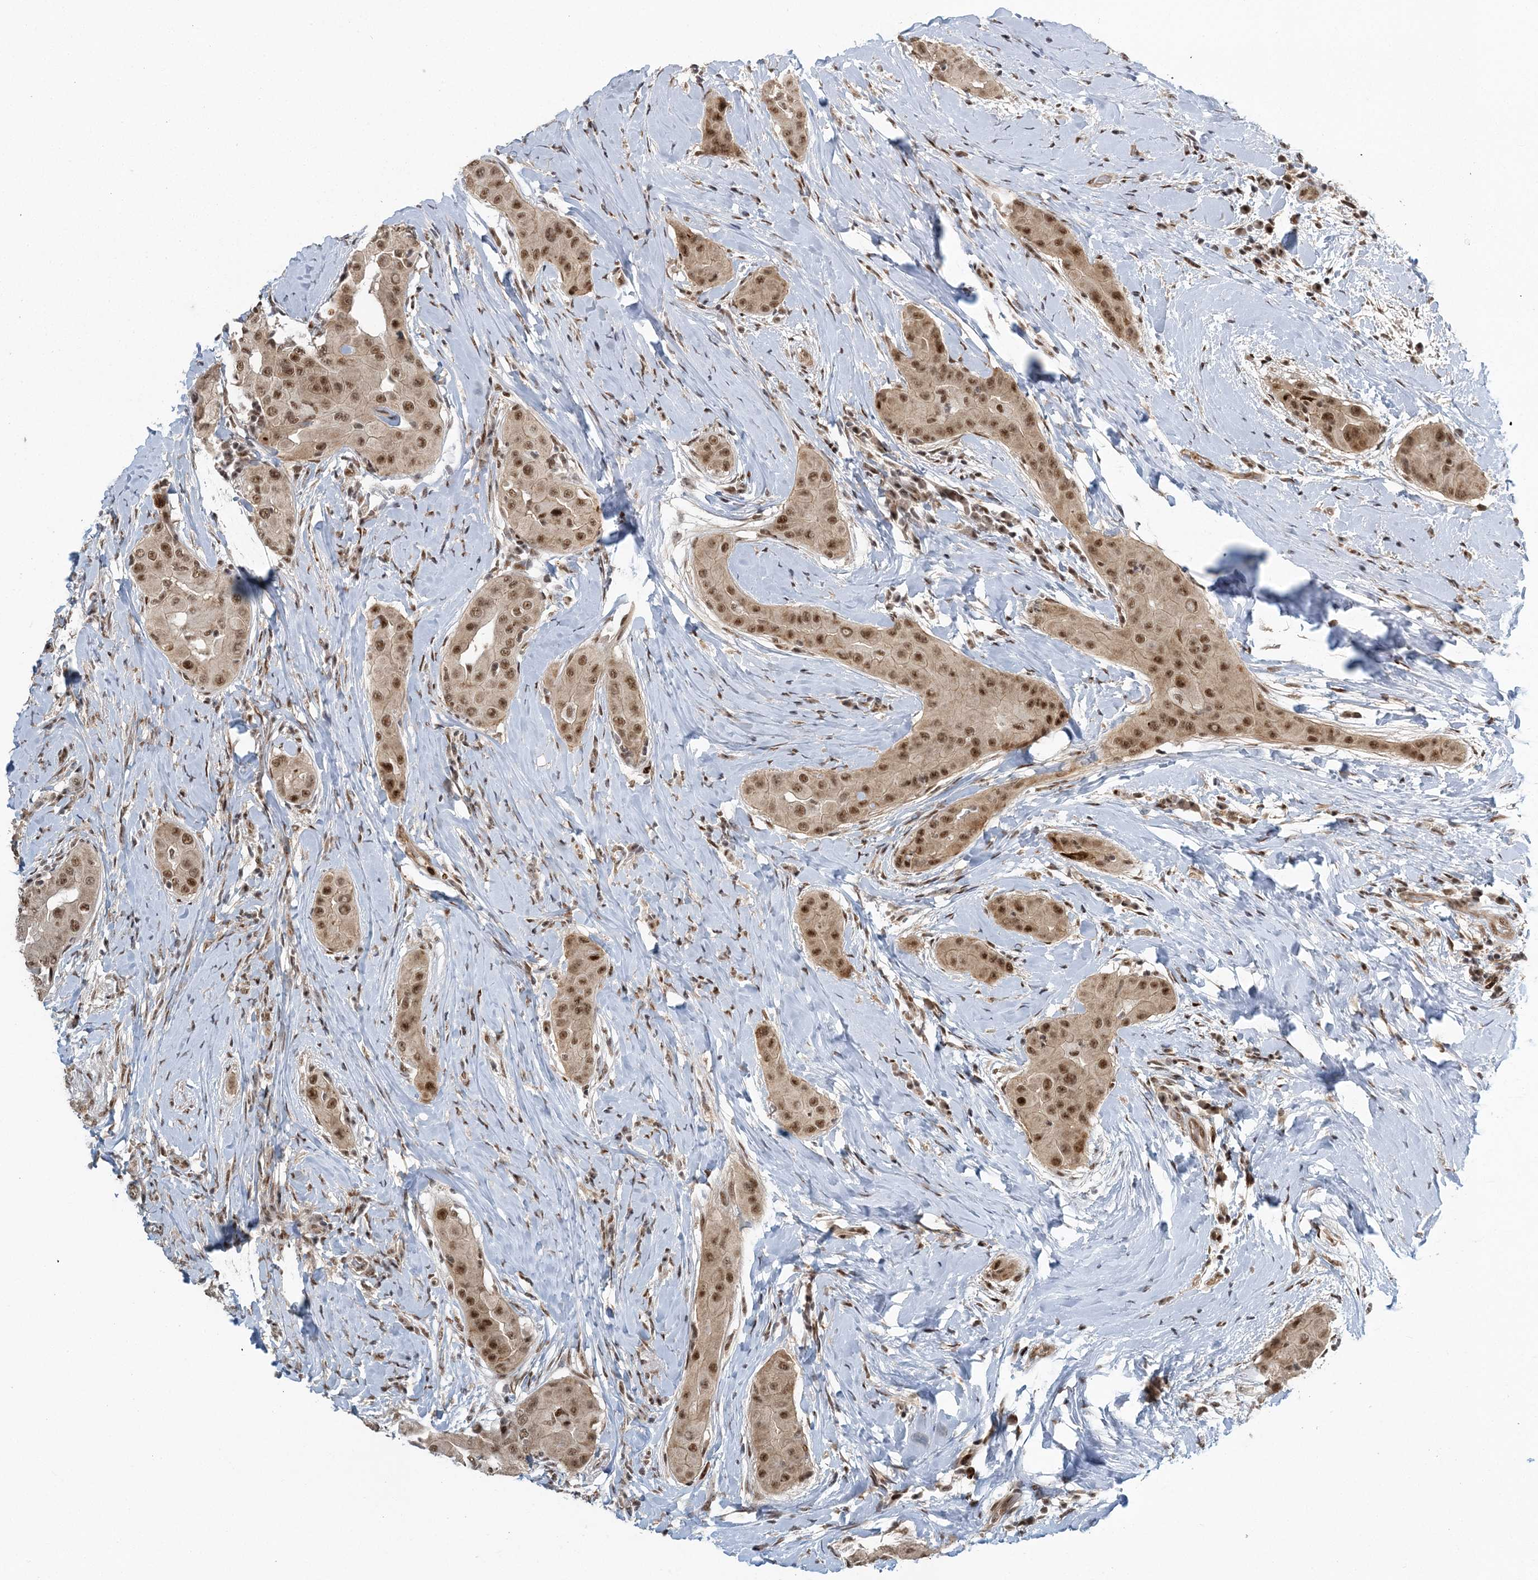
{"staining": {"intensity": "moderate", "quantity": ">75%", "location": "nuclear"}, "tissue": "thyroid cancer", "cell_type": "Tumor cells", "image_type": "cancer", "snomed": [{"axis": "morphology", "description": "Papillary adenocarcinoma, NOS"}, {"axis": "topography", "description": "Thyroid gland"}], "caption": "Immunohistochemical staining of human thyroid papillary adenocarcinoma exhibits moderate nuclear protein staining in about >75% of tumor cells.", "gene": "CWC22", "patient": {"sex": "male", "age": 33}}